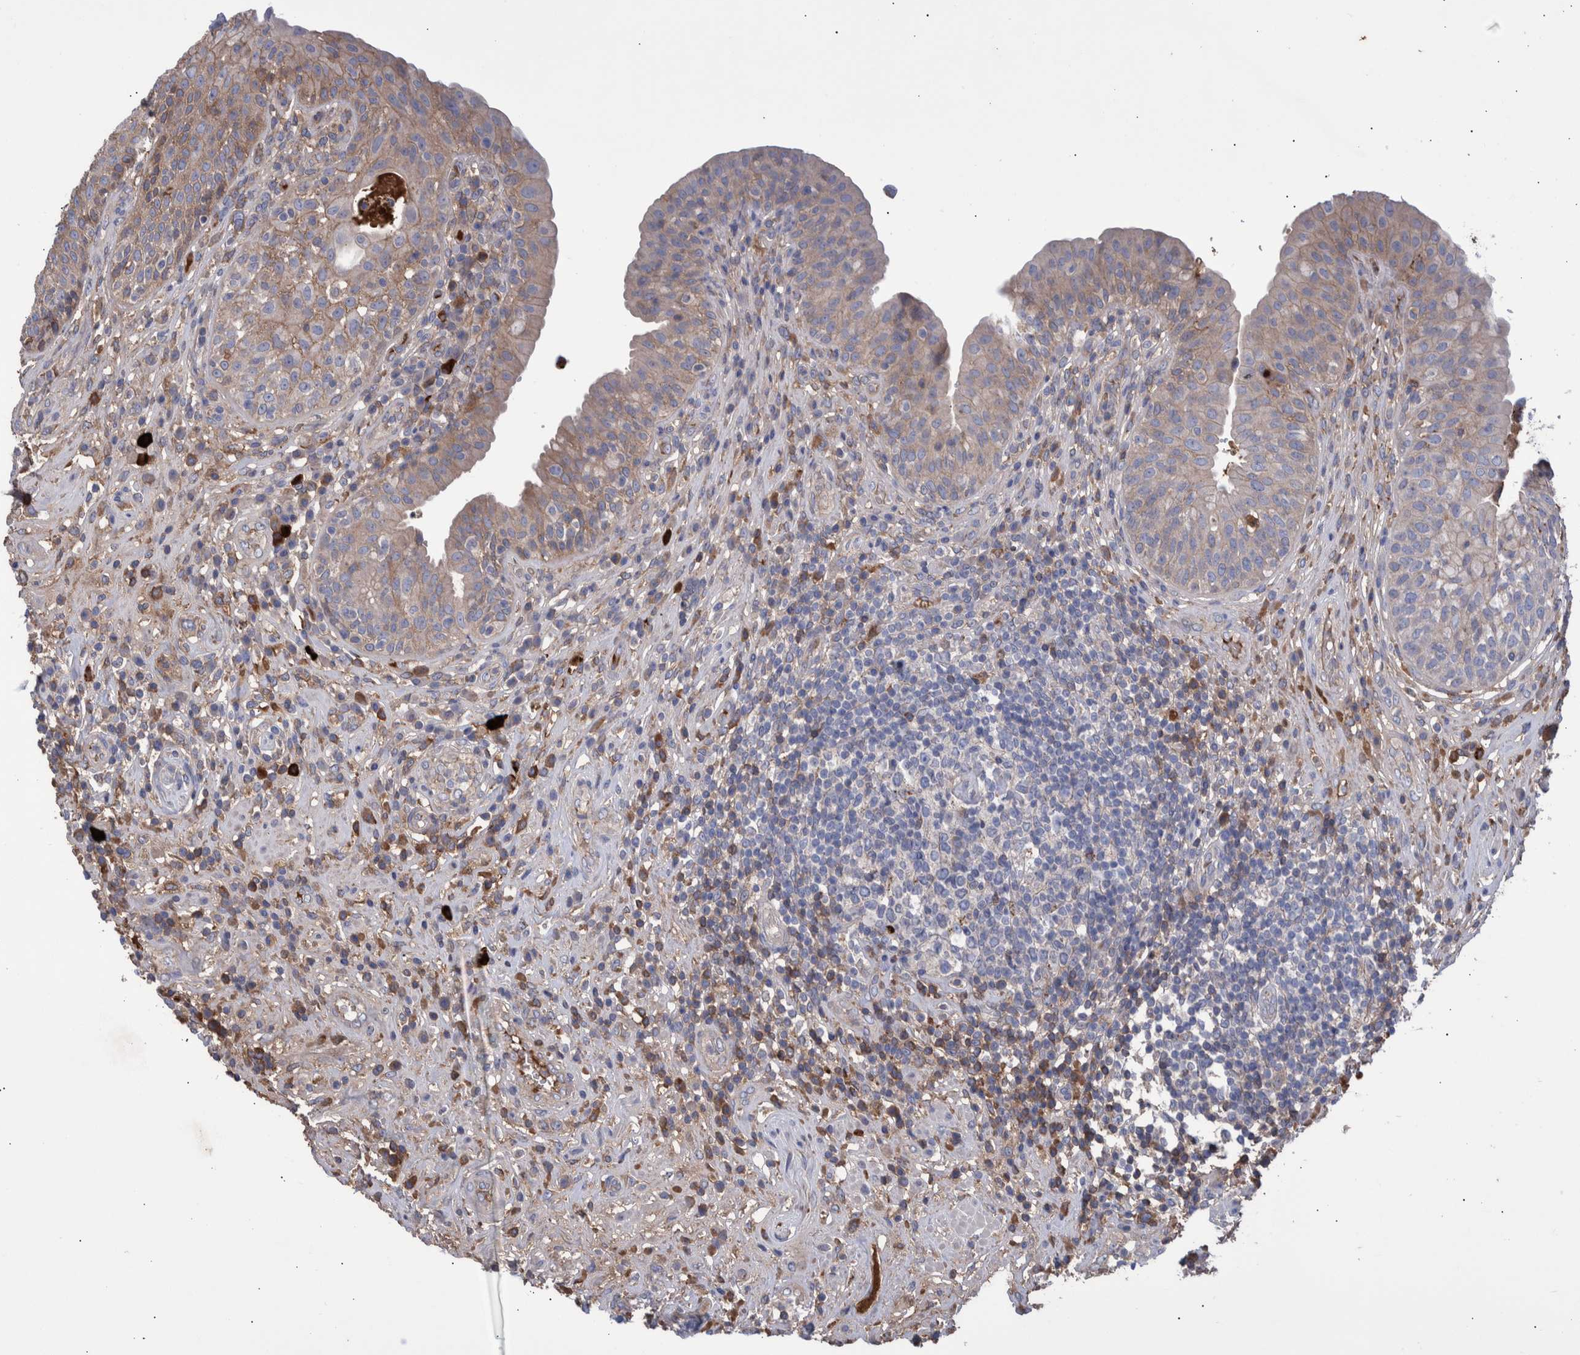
{"staining": {"intensity": "weak", "quantity": "25%-75%", "location": "cytoplasmic/membranous"}, "tissue": "urinary bladder", "cell_type": "Urothelial cells", "image_type": "normal", "snomed": [{"axis": "morphology", "description": "Normal tissue, NOS"}, {"axis": "topography", "description": "Urinary bladder"}], "caption": "Urinary bladder stained for a protein (brown) reveals weak cytoplasmic/membranous positive positivity in about 25%-75% of urothelial cells.", "gene": "DLL4", "patient": {"sex": "female", "age": 62}}